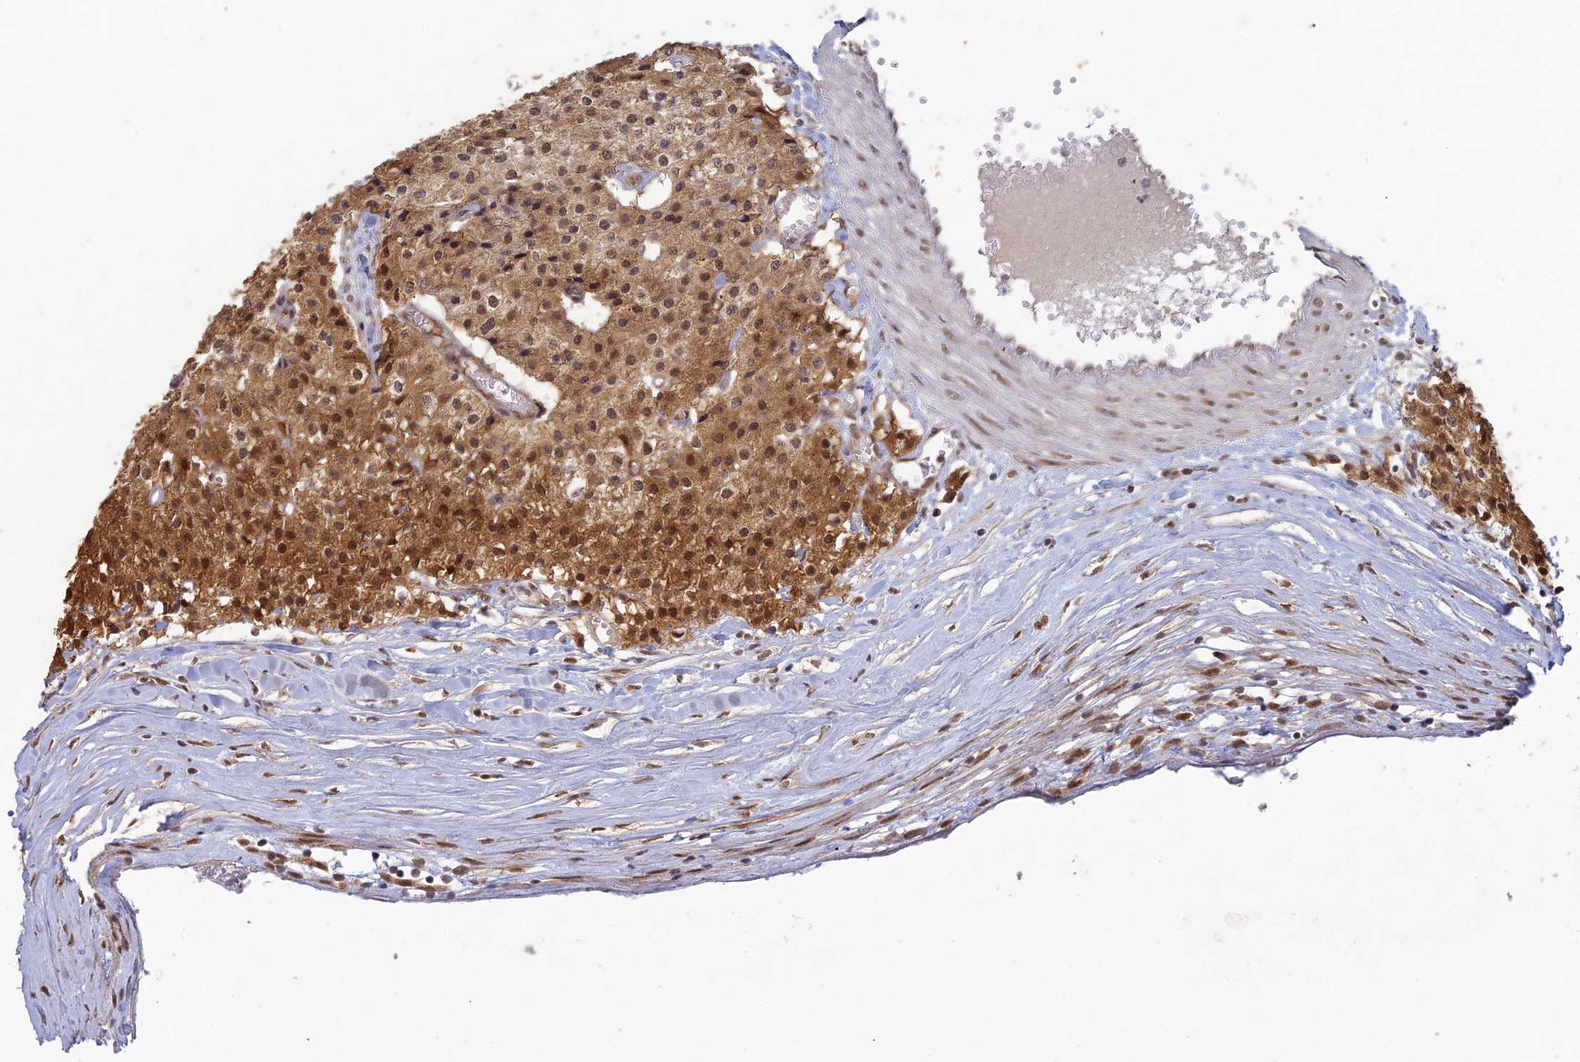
{"staining": {"intensity": "moderate", "quantity": ">75%", "location": "cytoplasmic/membranous,nuclear"}, "tissue": "carcinoid", "cell_type": "Tumor cells", "image_type": "cancer", "snomed": [{"axis": "morphology", "description": "Carcinoid, malignant, NOS"}, {"axis": "topography", "description": "Colon"}], "caption": "Carcinoid (malignant) stained with a protein marker exhibits moderate staining in tumor cells.", "gene": "RANBP3", "patient": {"sex": "female", "age": 52}}